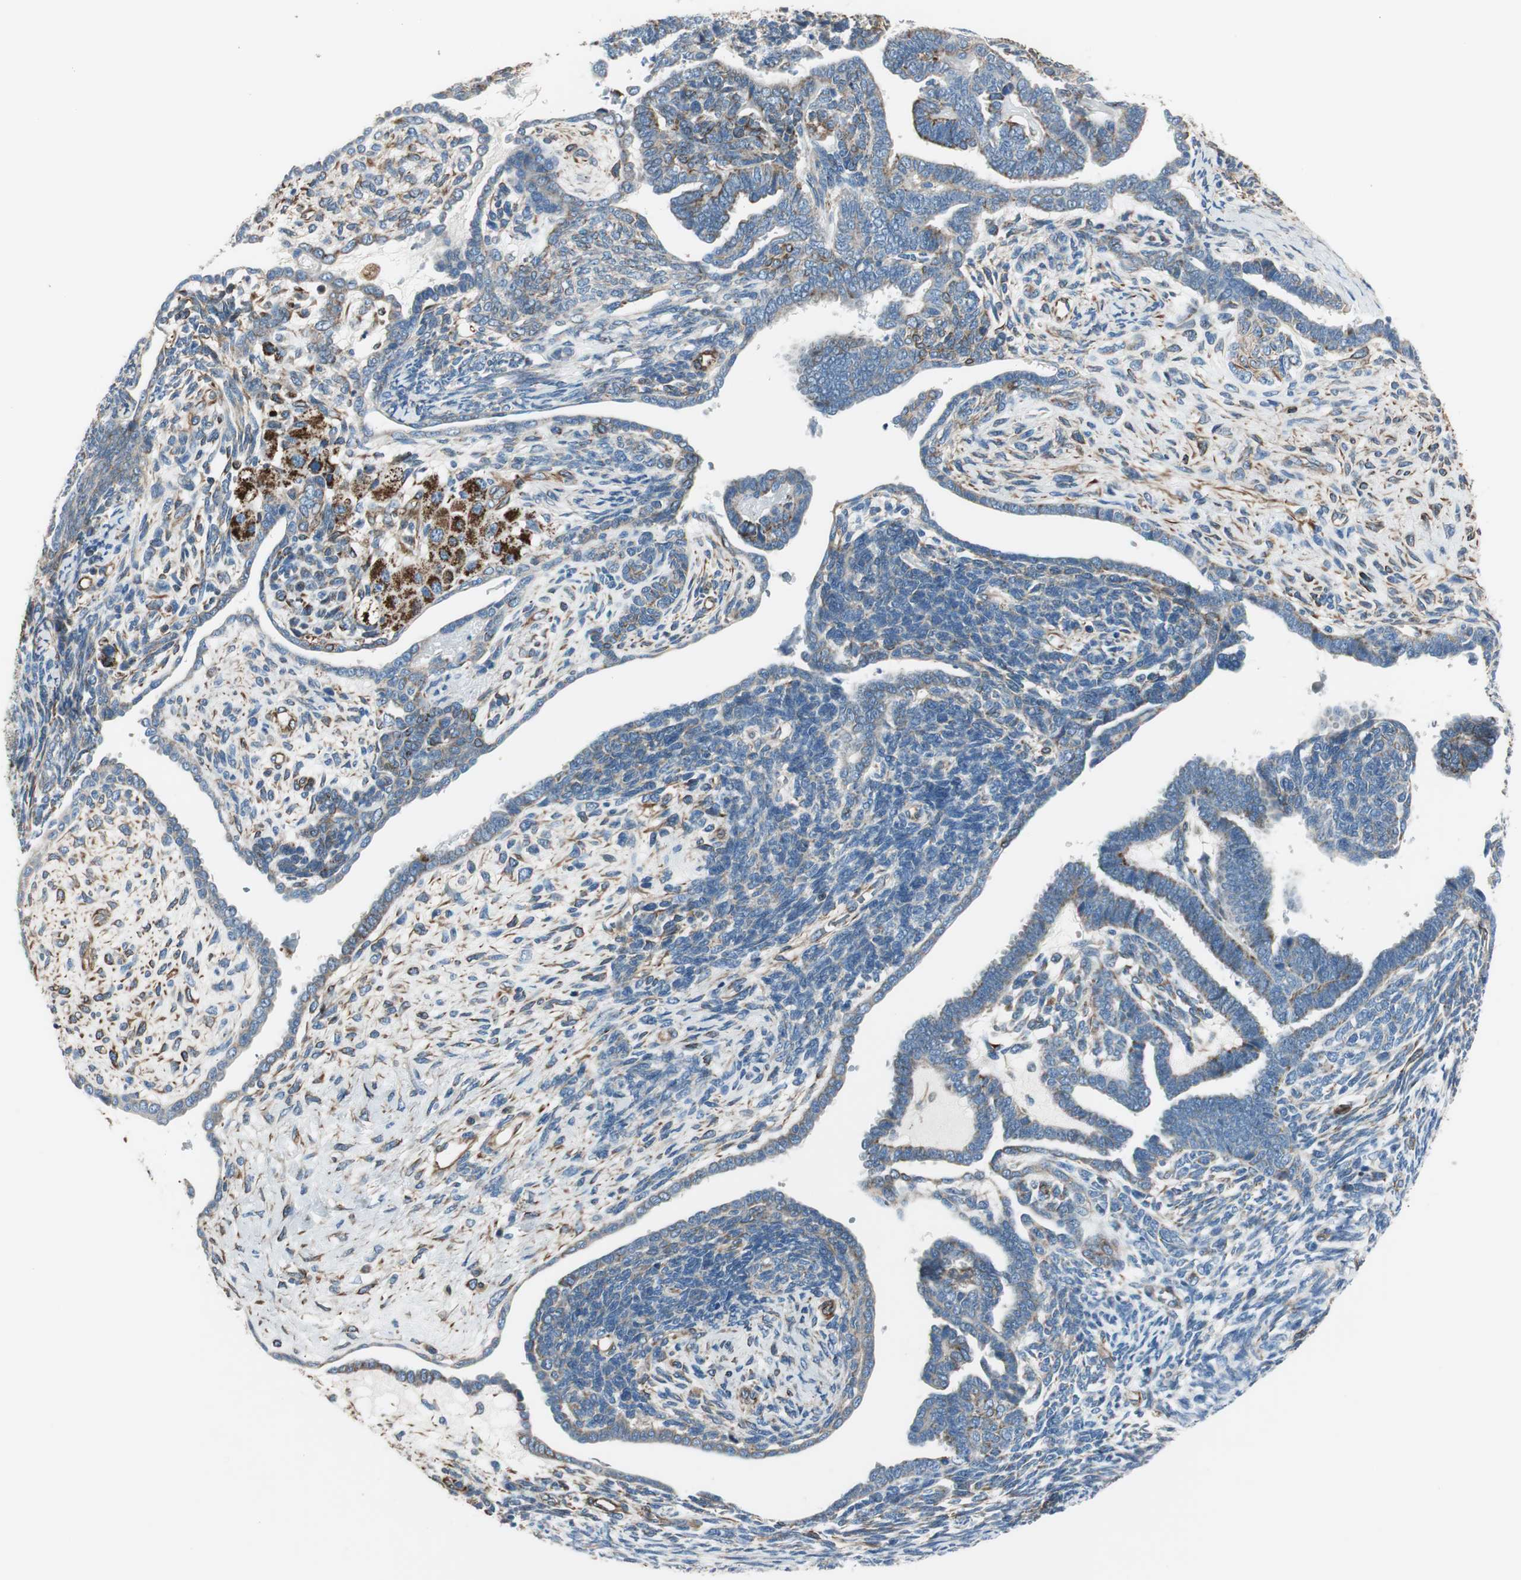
{"staining": {"intensity": "weak", "quantity": "25%-75%", "location": "cytoplasmic/membranous"}, "tissue": "endometrial cancer", "cell_type": "Tumor cells", "image_type": "cancer", "snomed": [{"axis": "morphology", "description": "Neoplasm, malignant, NOS"}, {"axis": "topography", "description": "Endometrium"}], "caption": "Immunohistochemistry histopathology image of neoplastic tissue: endometrial cancer (neoplasm (malignant)) stained using IHC reveals low levels of weak protein expression localized specifically in the cytoplasmic/membranous of tumor cells, appearing as a cytoplasmic/membranous brown color.", "gene": "SRCIN1", "patient": {"sex": "female", "age": 74}}